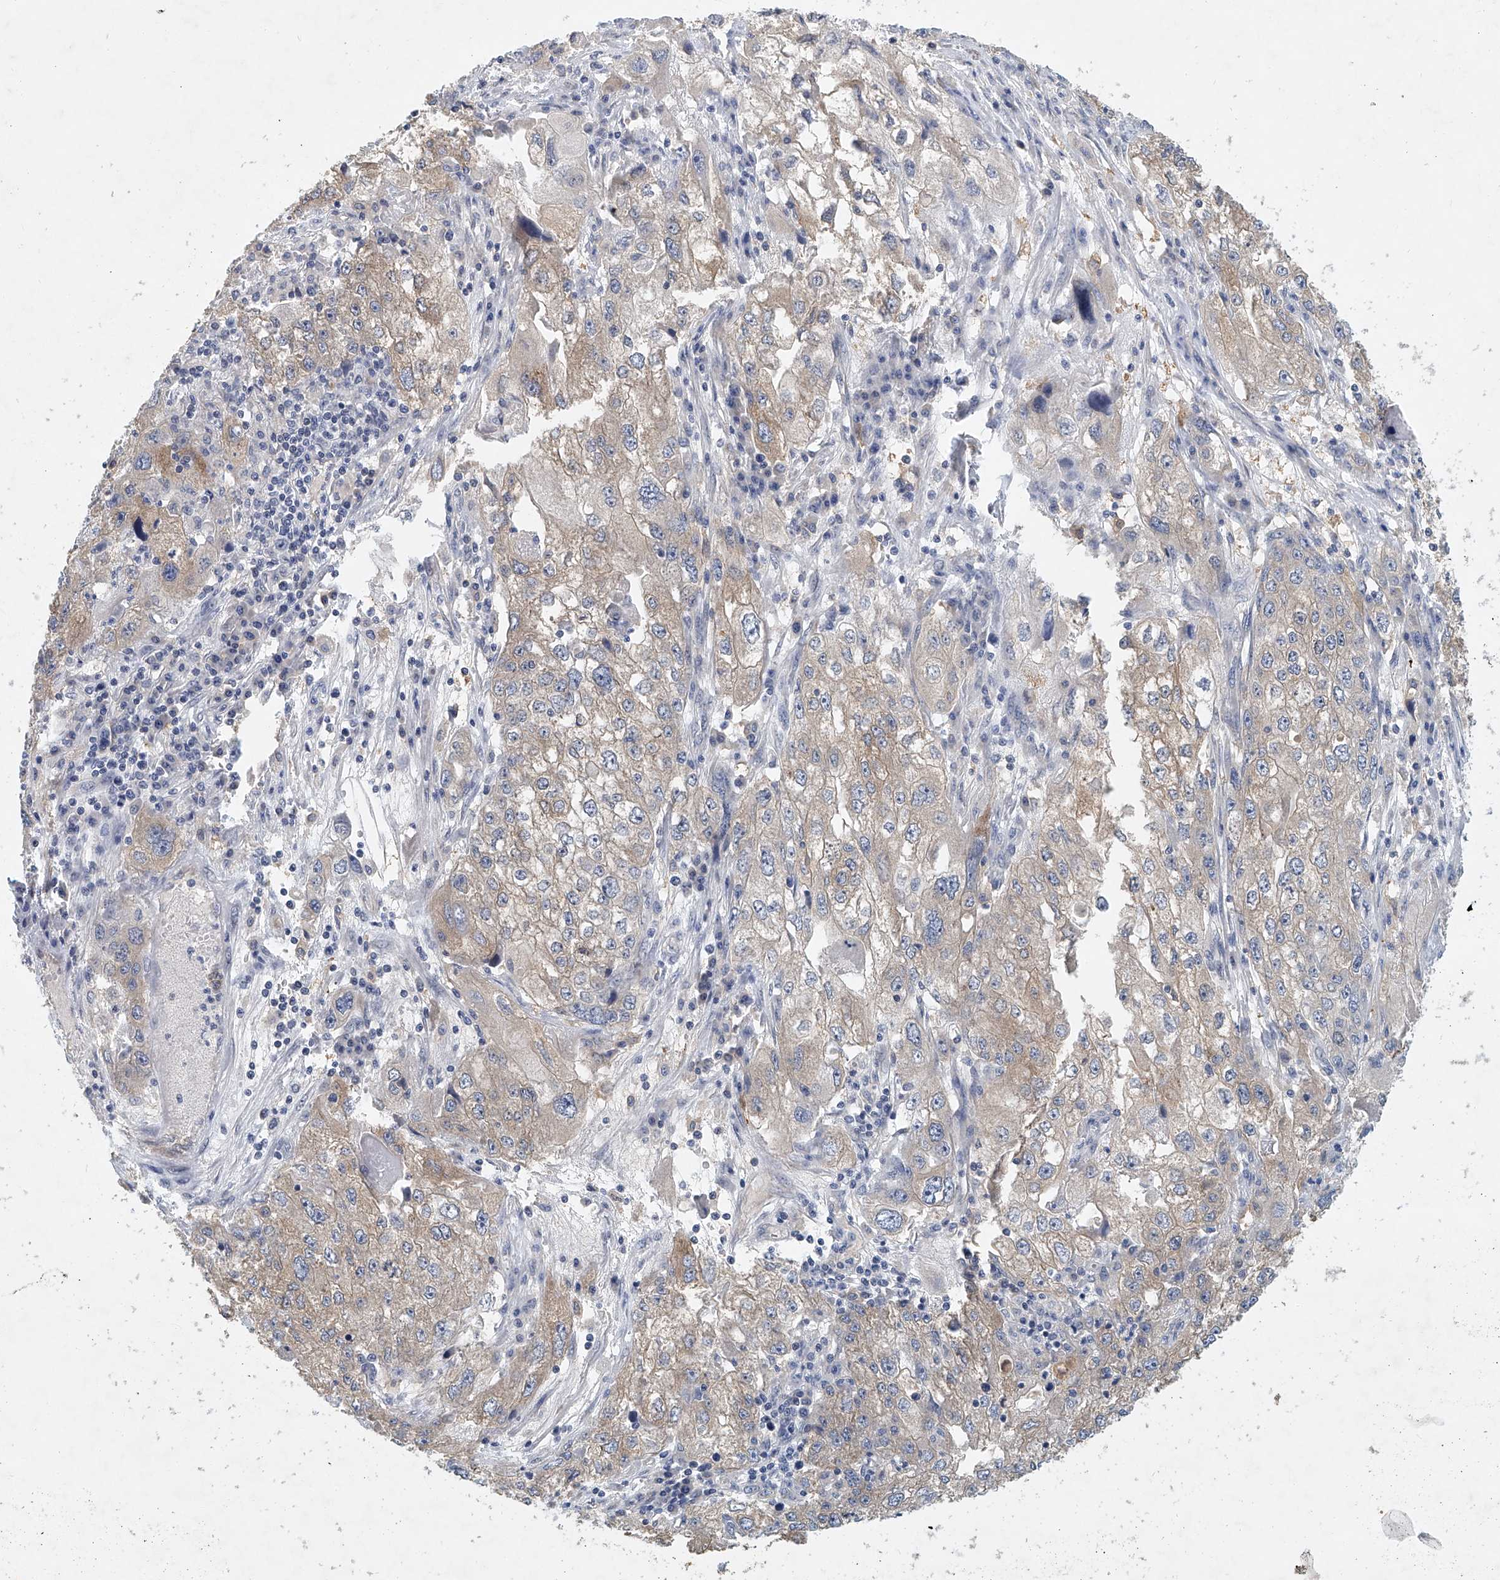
{"staining": {"intensity": "moderate", "quantity": "25%-75%", "location": "cytoplasmic/membranous"}, "tissue": "endometrial cancer", "cell_type": "Tumor cells", "image_type": "cancer", "snomed": [{"axis": "morphology", "description": "Adenocarcinoma, NOS"}, {"axis": "topography", "description": "Endometrium"}], "caption": "Immunohistochemical staining of human endometrial adenocarcinoma displays moderate cytoplasmic/membranous protein staining in approximately 25%-75% of tumor cells.", "gene": "CARMIL1", "patient": {"sex": "female", "age": 49}}